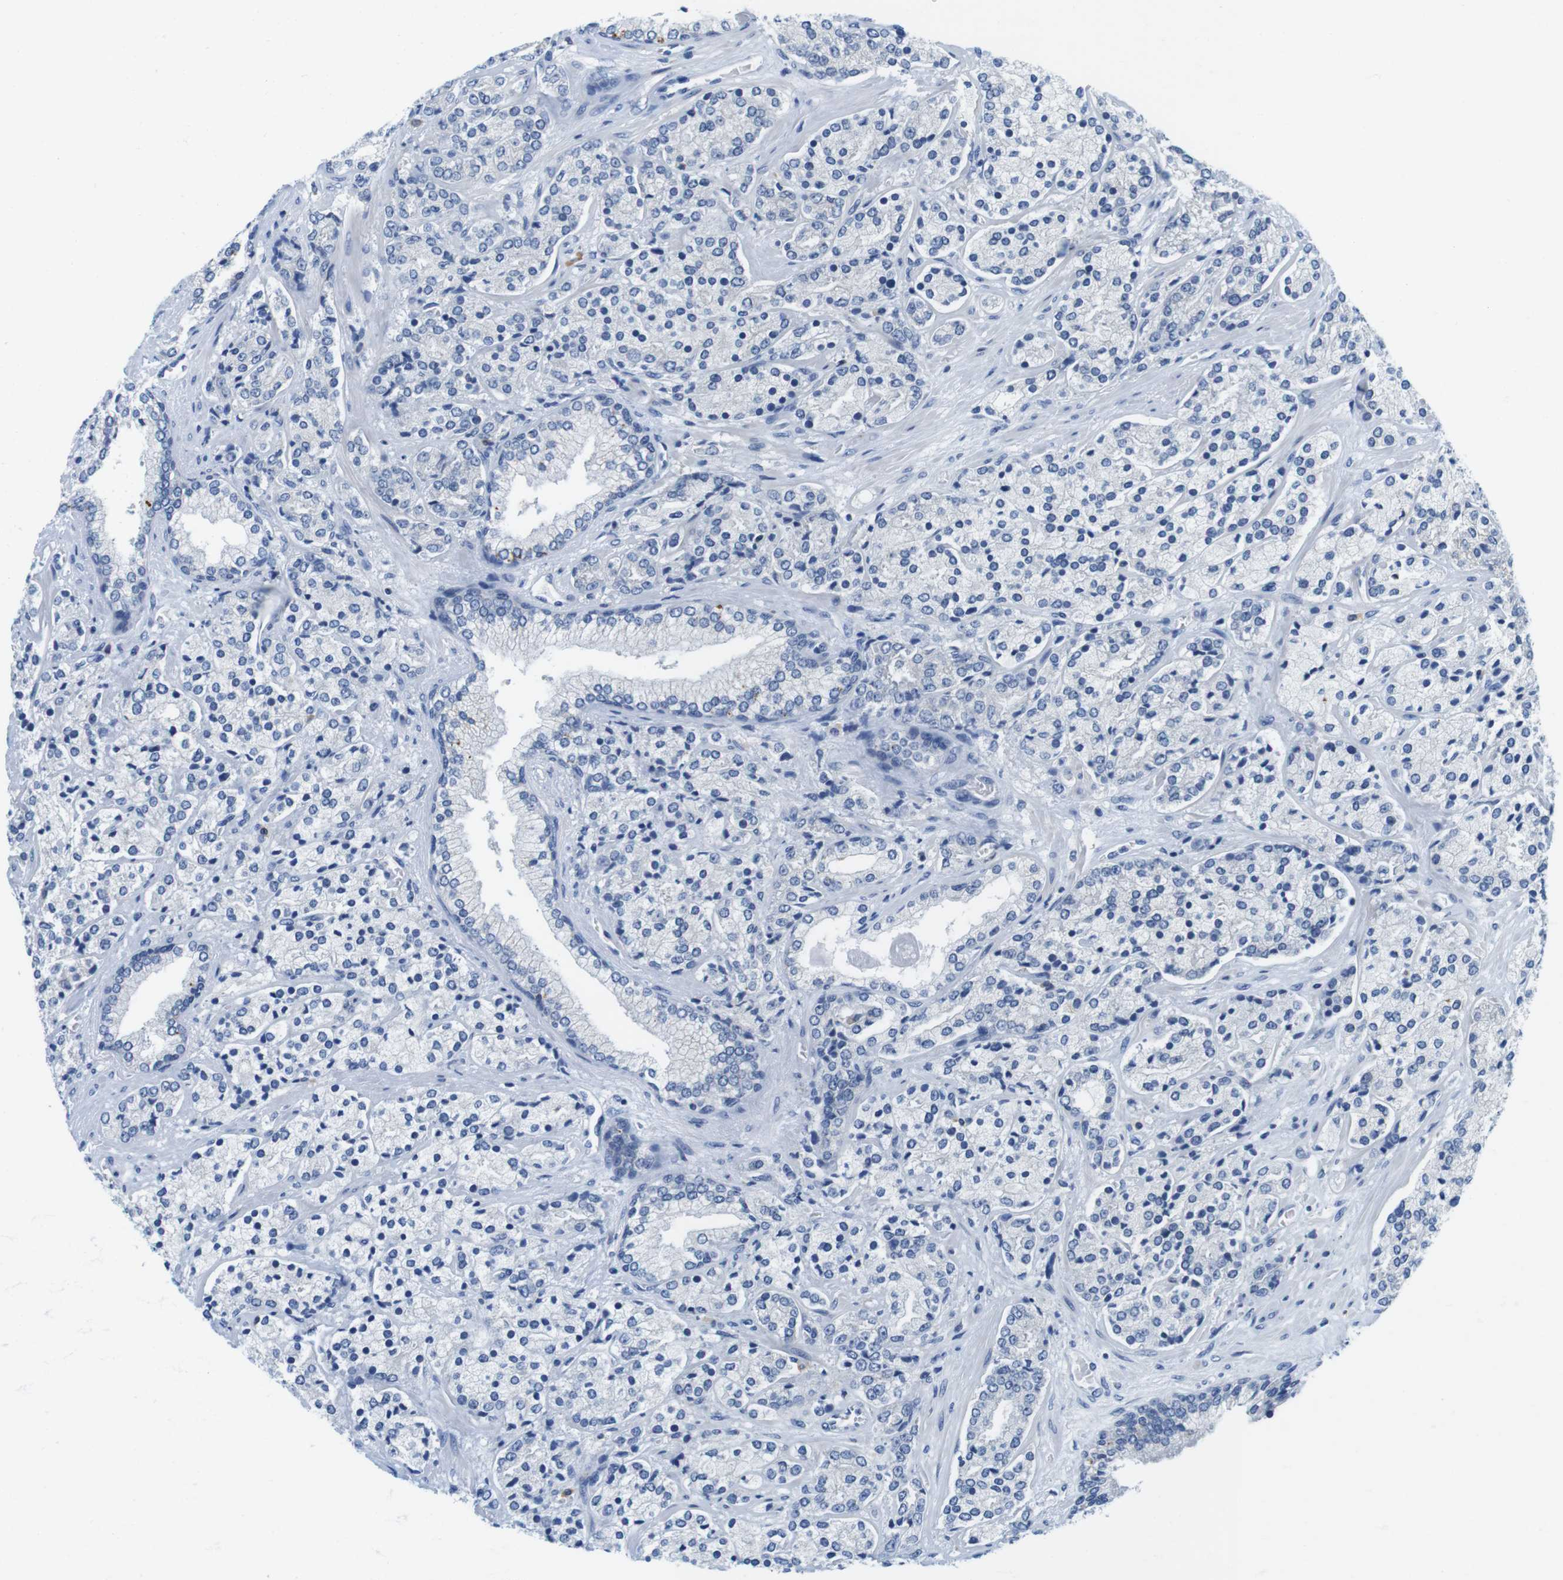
{"staining": {"intensity": "negative", "quantity": "none", "location": "none"}, "tissue": "prostate cancer", "cell_type": "Tumor cells", "image_type": "cancer", "snomed": [{"axis": "morphology", "description": "Adenocarcinoma, High grade"}, {"axis": "topography", "description": "Prostate"}], "caption": "Immunohistochemistry (IHC) histopathology image of high-grade adenocarcinoma (prostate) stained for a protein (brown), which demonstrates no positivity in tumor cells.", "gene": "CNGA2", "patient": {"sex": "male", "age": 71}}